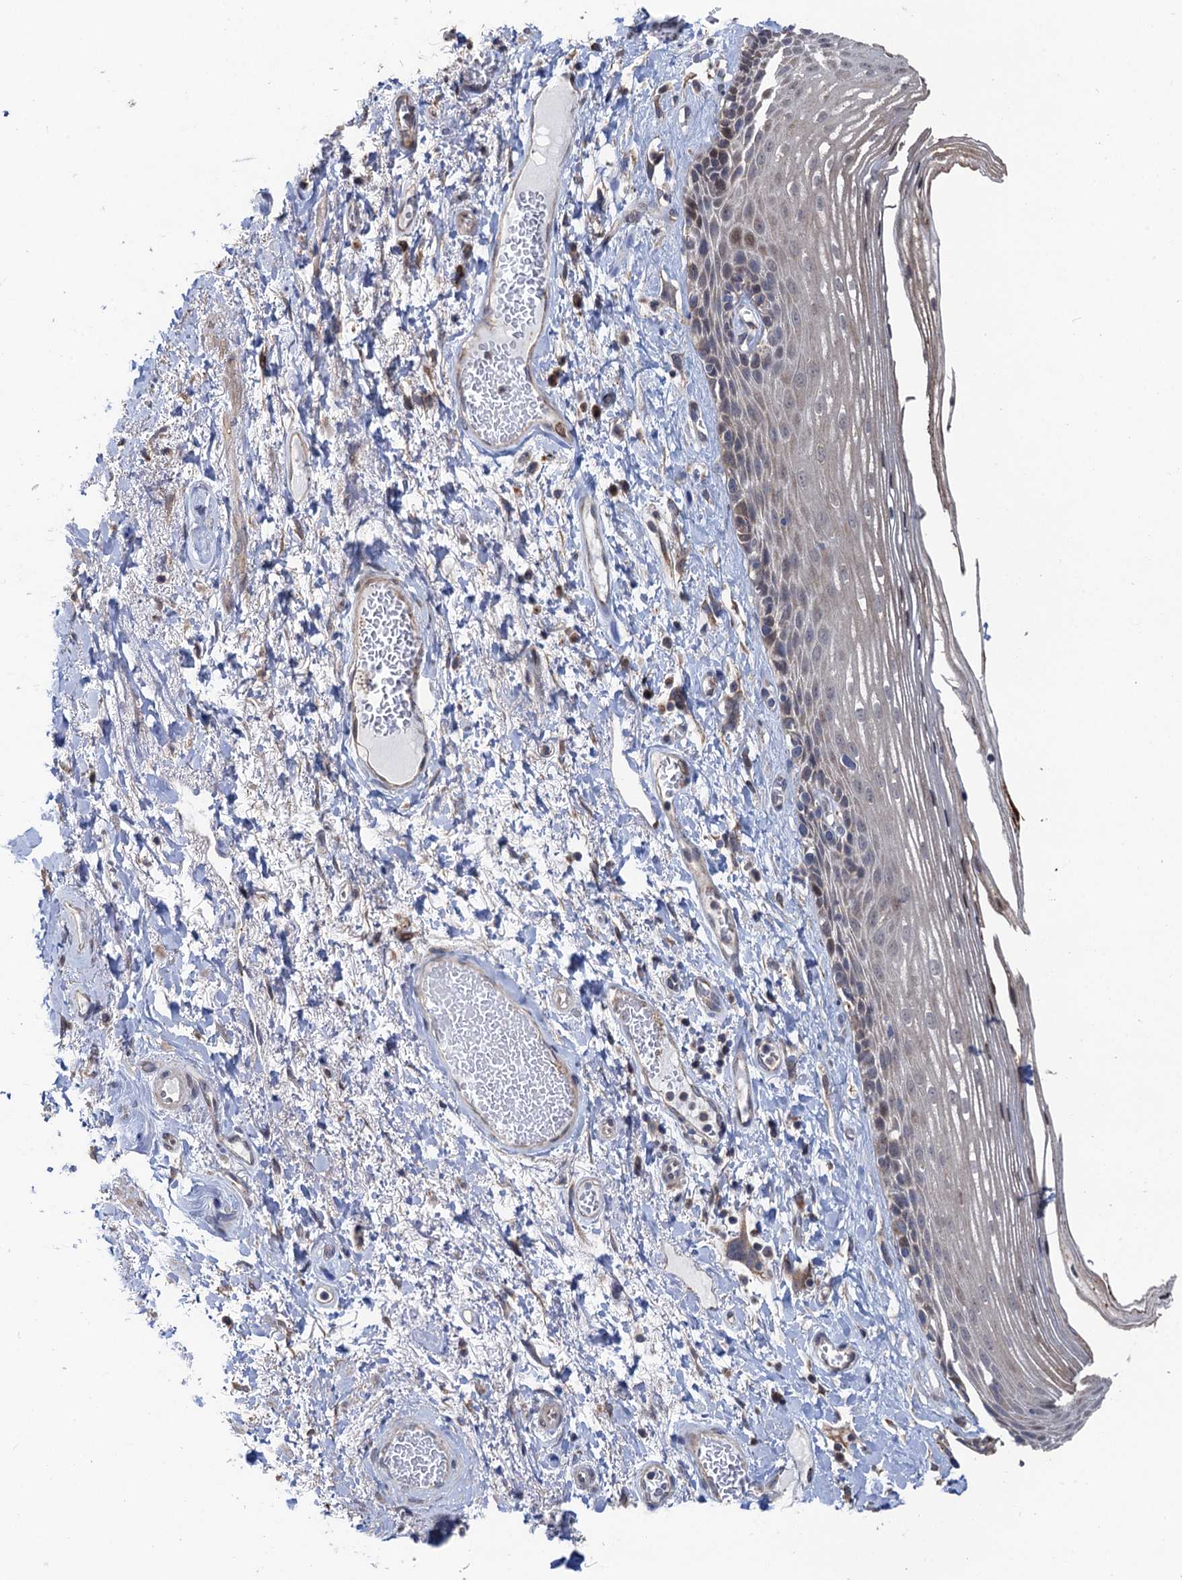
{"staining": {"intensity": "moderate", "quantity": "25%-75%", "location": "cytoplasmic/membranous"}, "tissue": "skin", "cell_type": "Epidermal cells", "image_type": "normal", "snomed": [{"axis": "morphology", "description": "Normal tissue, NOS"}, {"axis": "topography", "description": "Anal"}], "caption": "Immunohistochemistry histopathology image of unremarkable skin: human skin stained using IHC reveals medium levels of moderate protein expression localized specifically in the cytoplasmic/membranous of epidermal cells, appearing as a cytoplasmic/membranous brown color.", "gene": "BMERB1", "patient": {"sex": "male", "age": 69}}